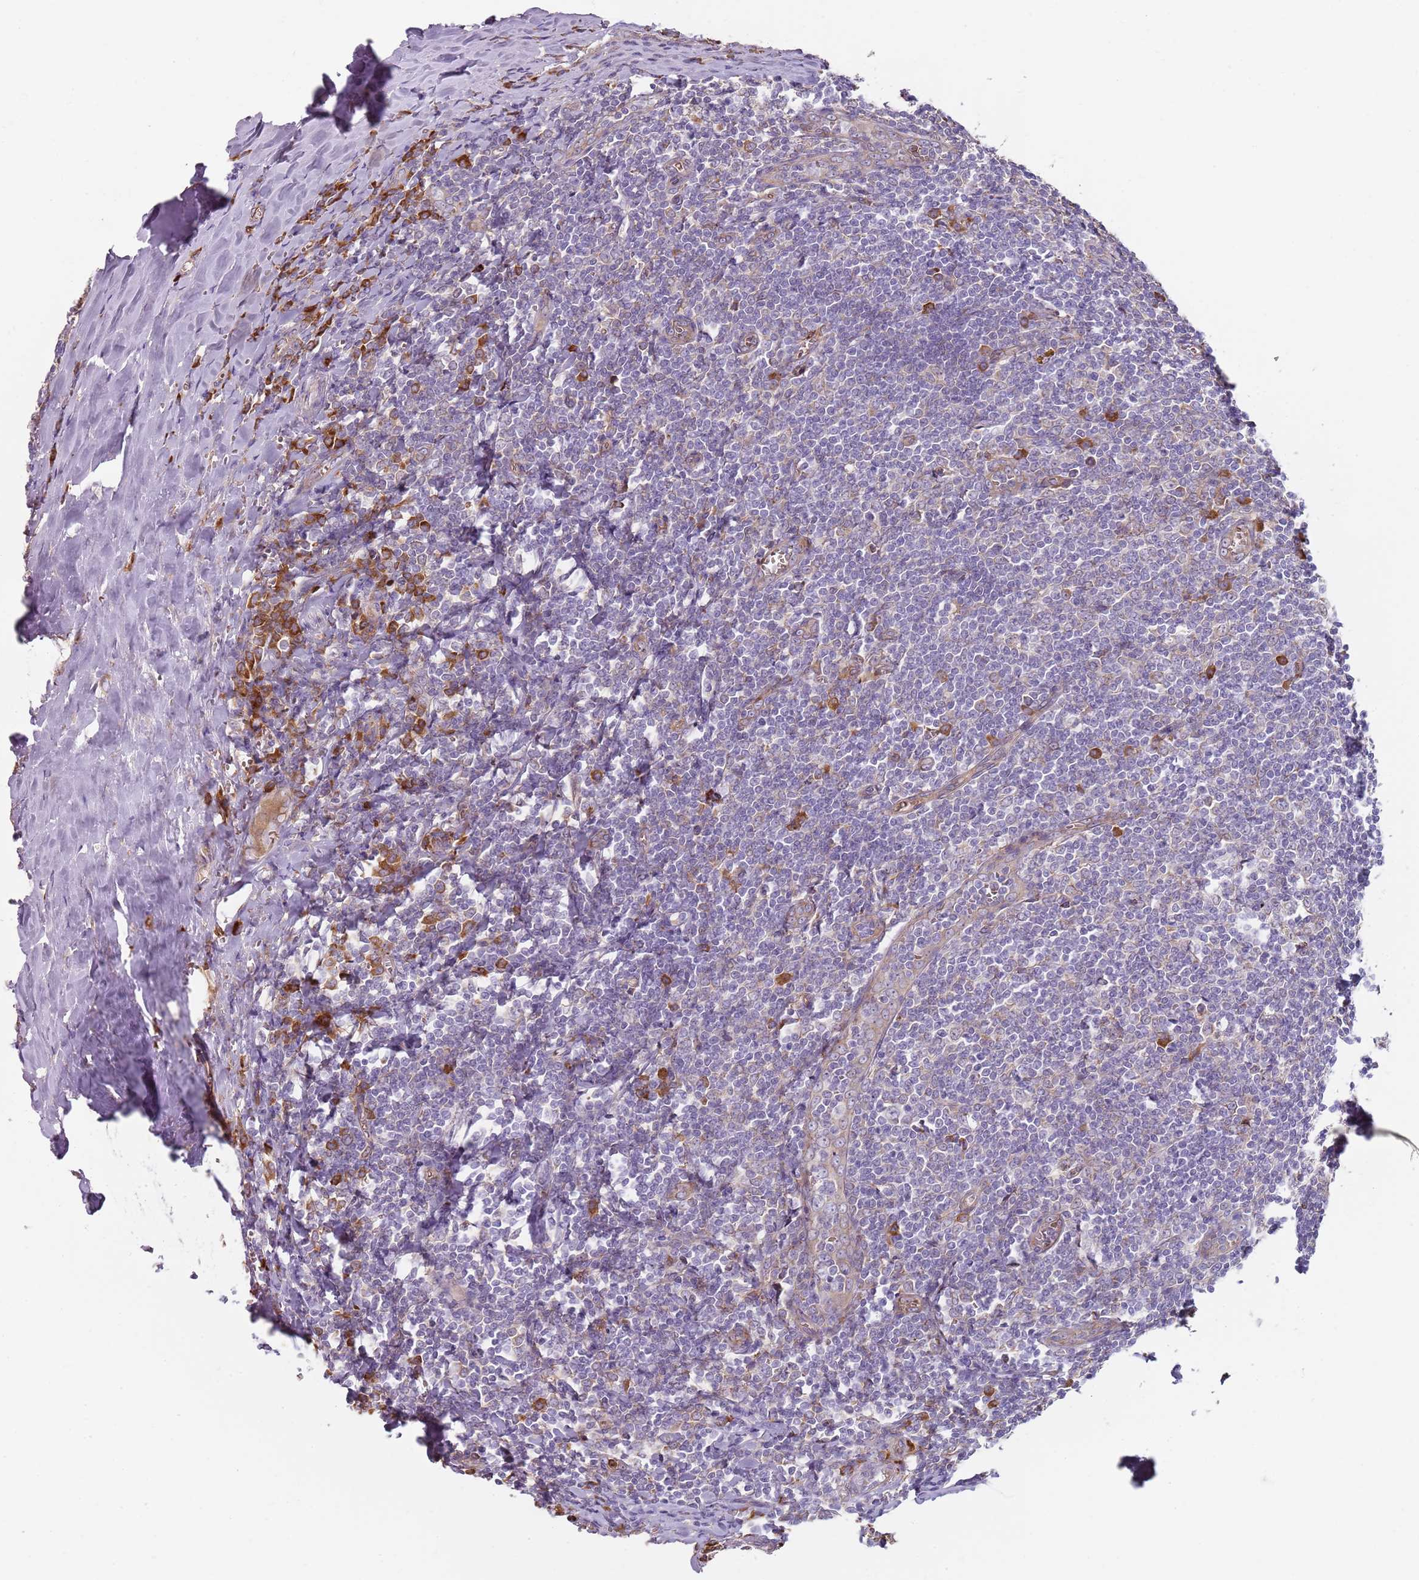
{"staining": {"intensity": "negative", "quantity": "none", "location": "none"}, "tissue": "tonsil", "cell_type": "Germinal center cells", "image_type": "normal", "snomed": [{"axis": "morphology", "description": "Normal tissue, NOS"}, {"axis": "topography", "description": "Tonsil"}], "caption": "This is a image of immunohistochemistry staining of unremarkable tonsil, which shows no expression in germinal center cells. Nuclei are stained in blue.", "gene": "SPATA2", "patient": {"sex": "male", "age": 27}}